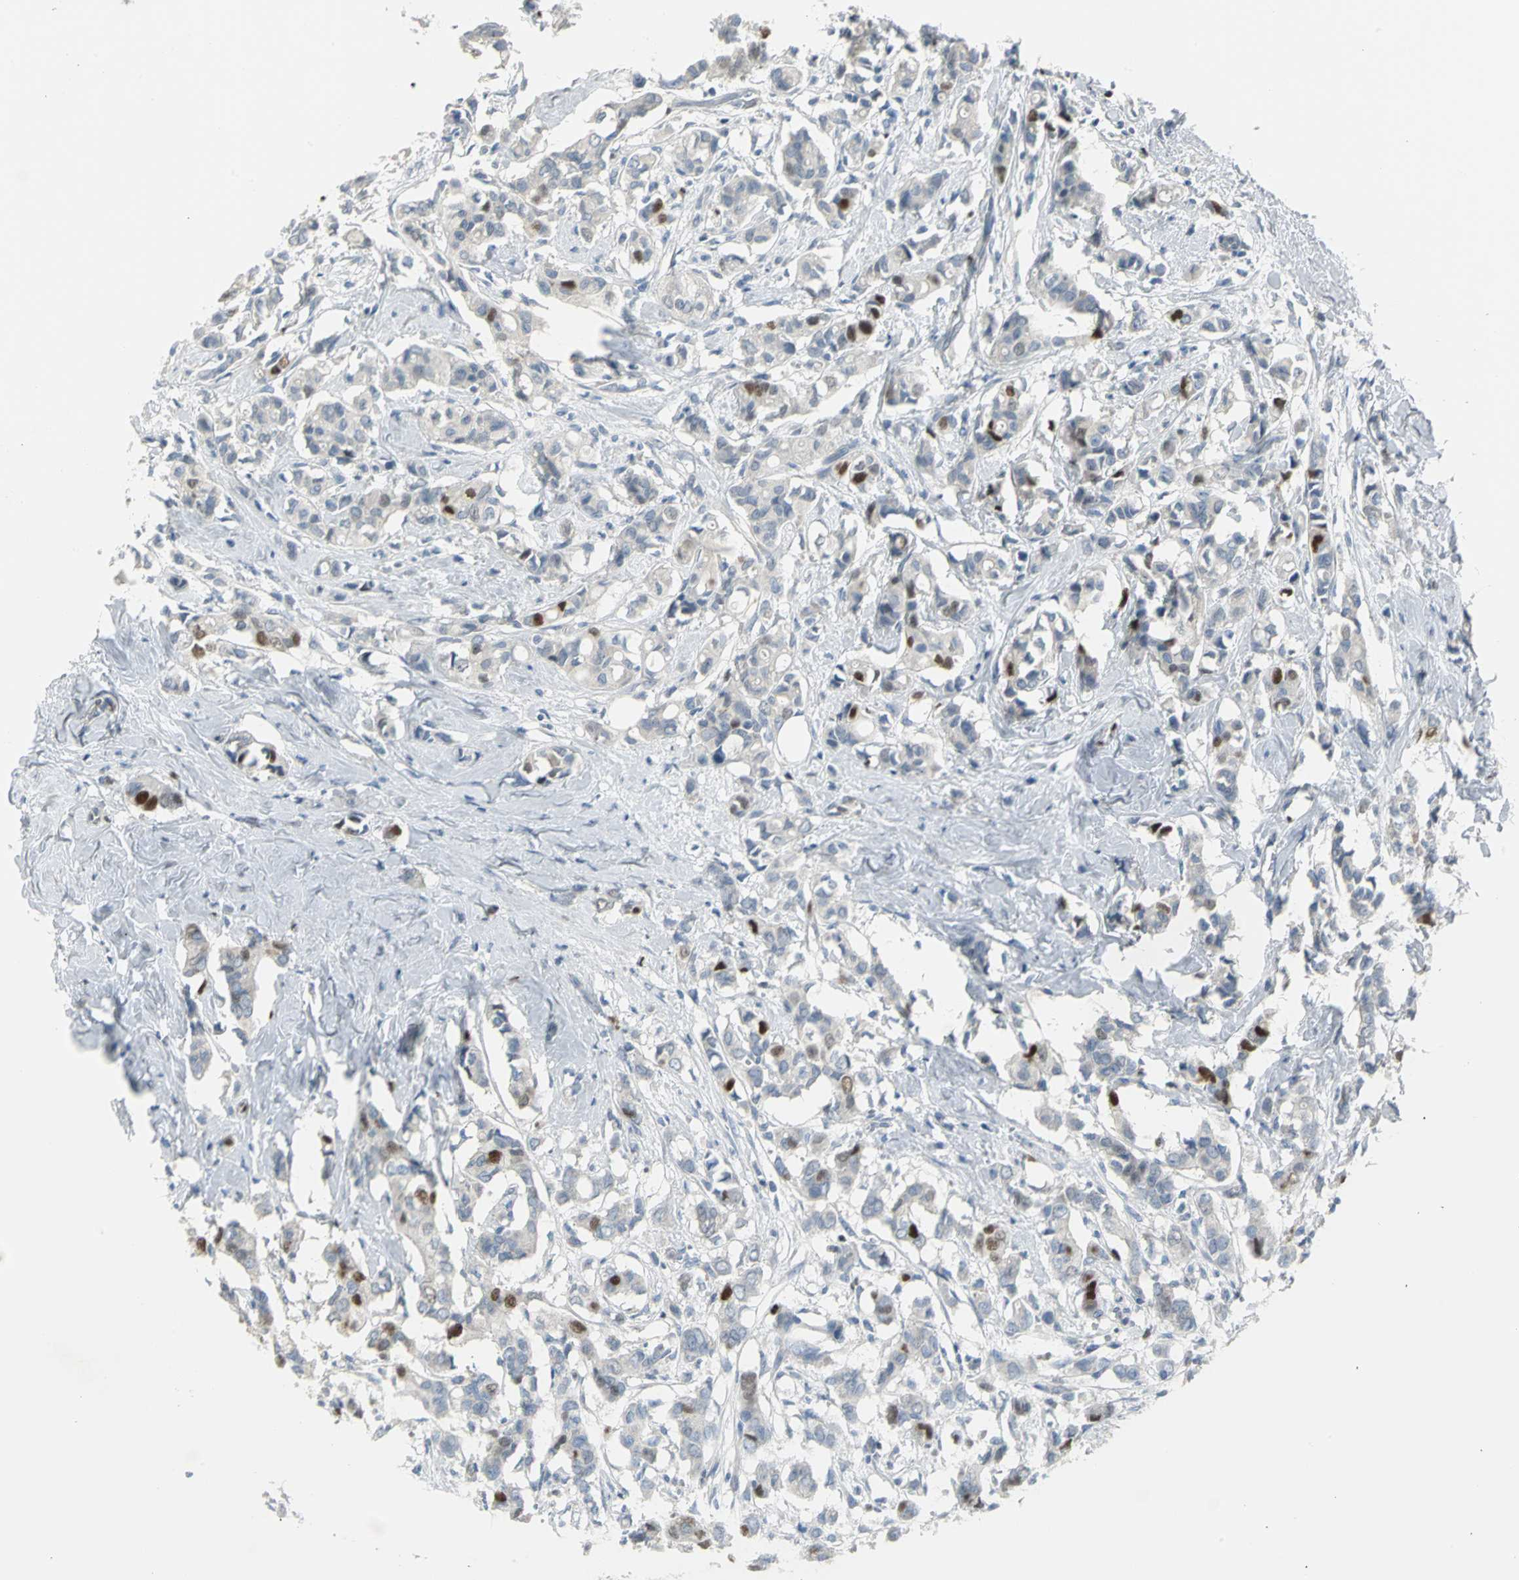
{"staining": {"intensity": "moderate", "quantity": "<25%", "location": "nuclear"}, "tissue": "breast cancer", "cell_type": "Tumor cells", "image_type": "cancer", "snomed": [{"axis": "morphology", "description": "Duct carcinoma"}, {"axis": "topography", "description": "Breast"}], "caption": "Immunohistochemical staining of breast cancer (invasive ductal carcinoma) shows low levels of moderate nuclear positivity in approximately <25% of tumor cells. (Brightfield microscopy of DAB IHC at high magnification).", "gene": "MCM3", "patient": {"sex": "female", "age": 84}}